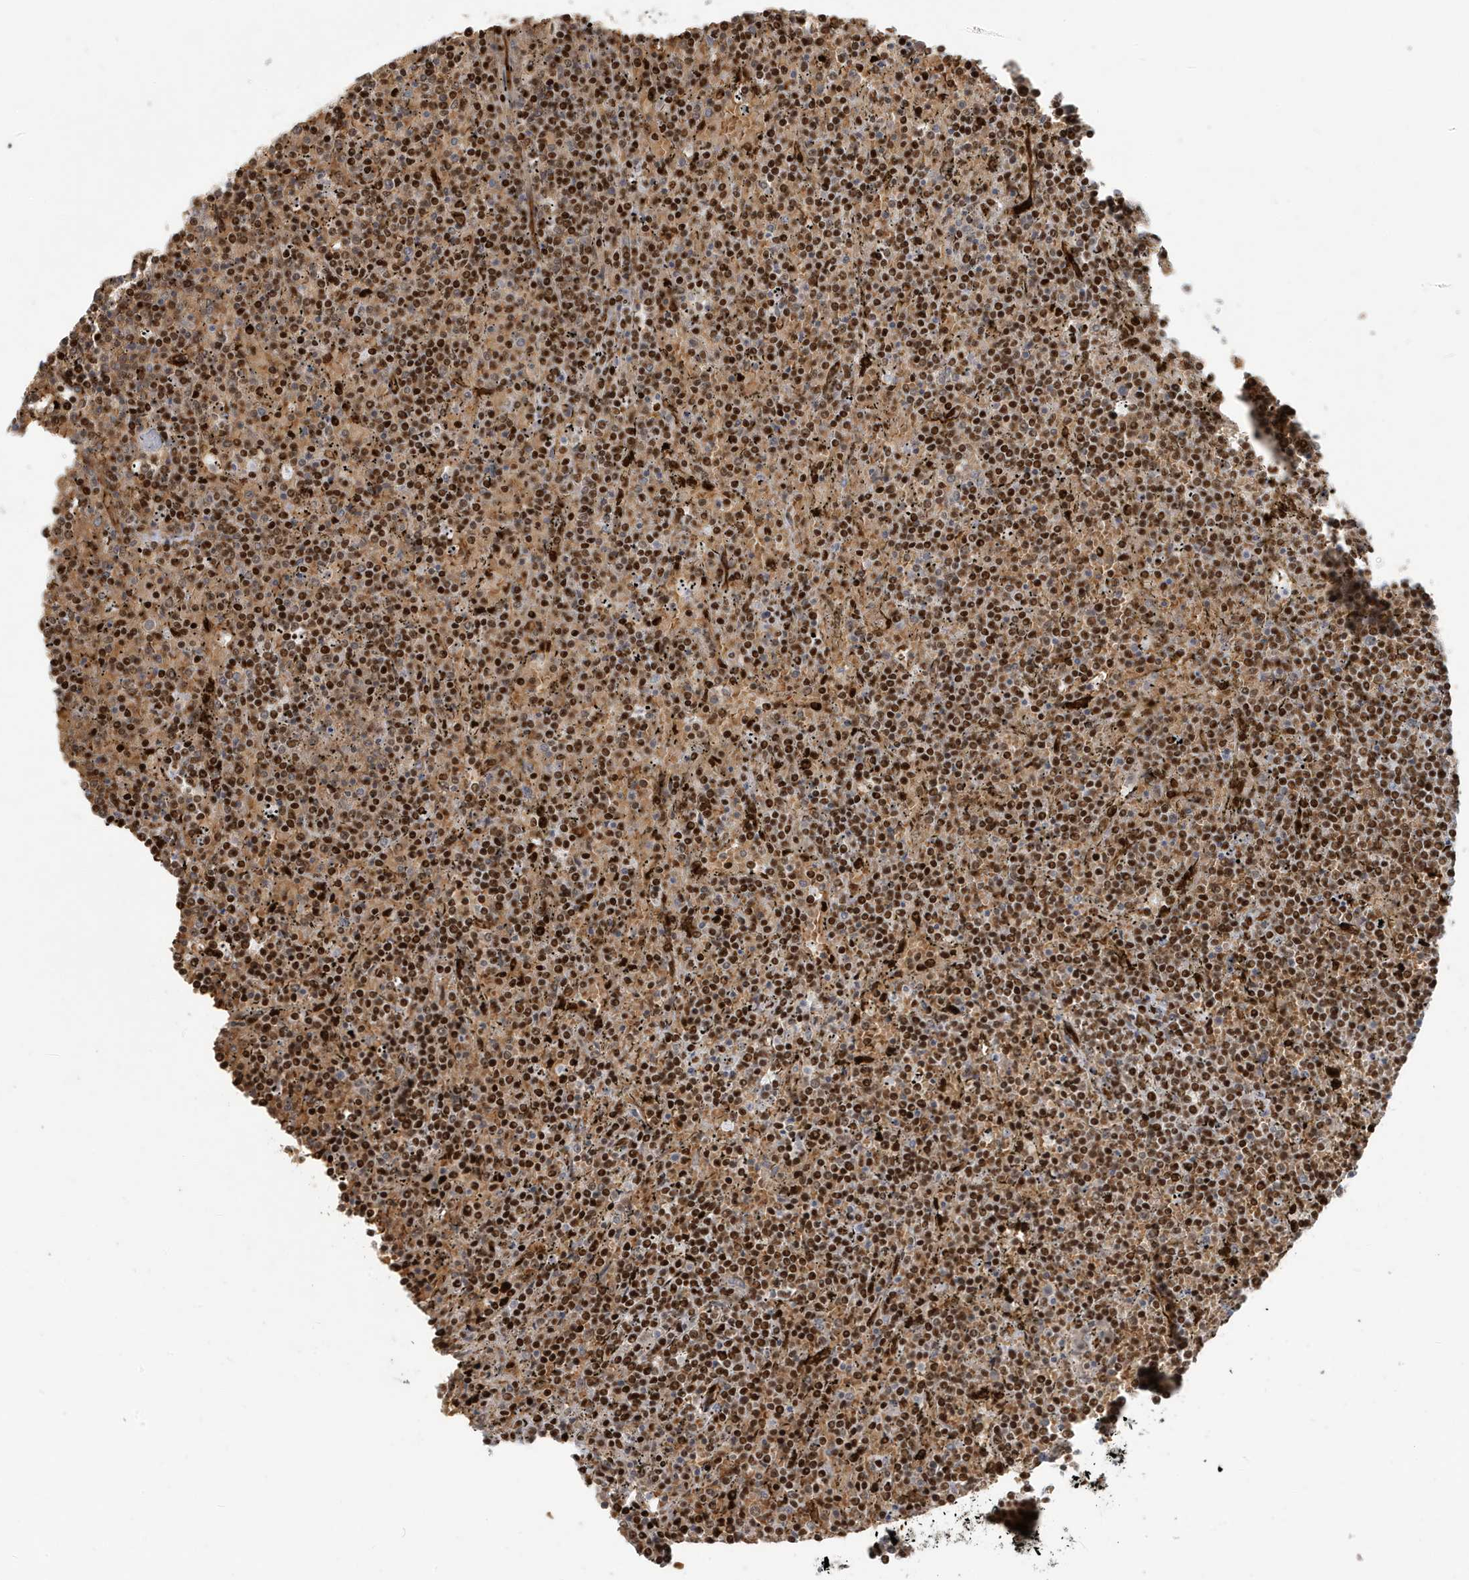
{"staining": {"intensity": "strong", "quantity": ">75%", "location": "nuclear"}, "tissue": "lymphoma", "cell_type": "Tumor cells", "image_type": "cancer", "snomed": [{"axis": "morphology", "description": "Malignant lymphoma, non-Hodgkin's type, Low grade"}, {"axis": "topography", "description": "Spleen"}], "caption": "A photomicrograph showing strong nuclear staining in about >75% of tumor cells in low-grade malignant lymphoma, non-Hodgkin's type, as visualized by brown immunohistochemical staining.", "gene": "CKS2", "patient": {"sex": "female", "age": 19}}